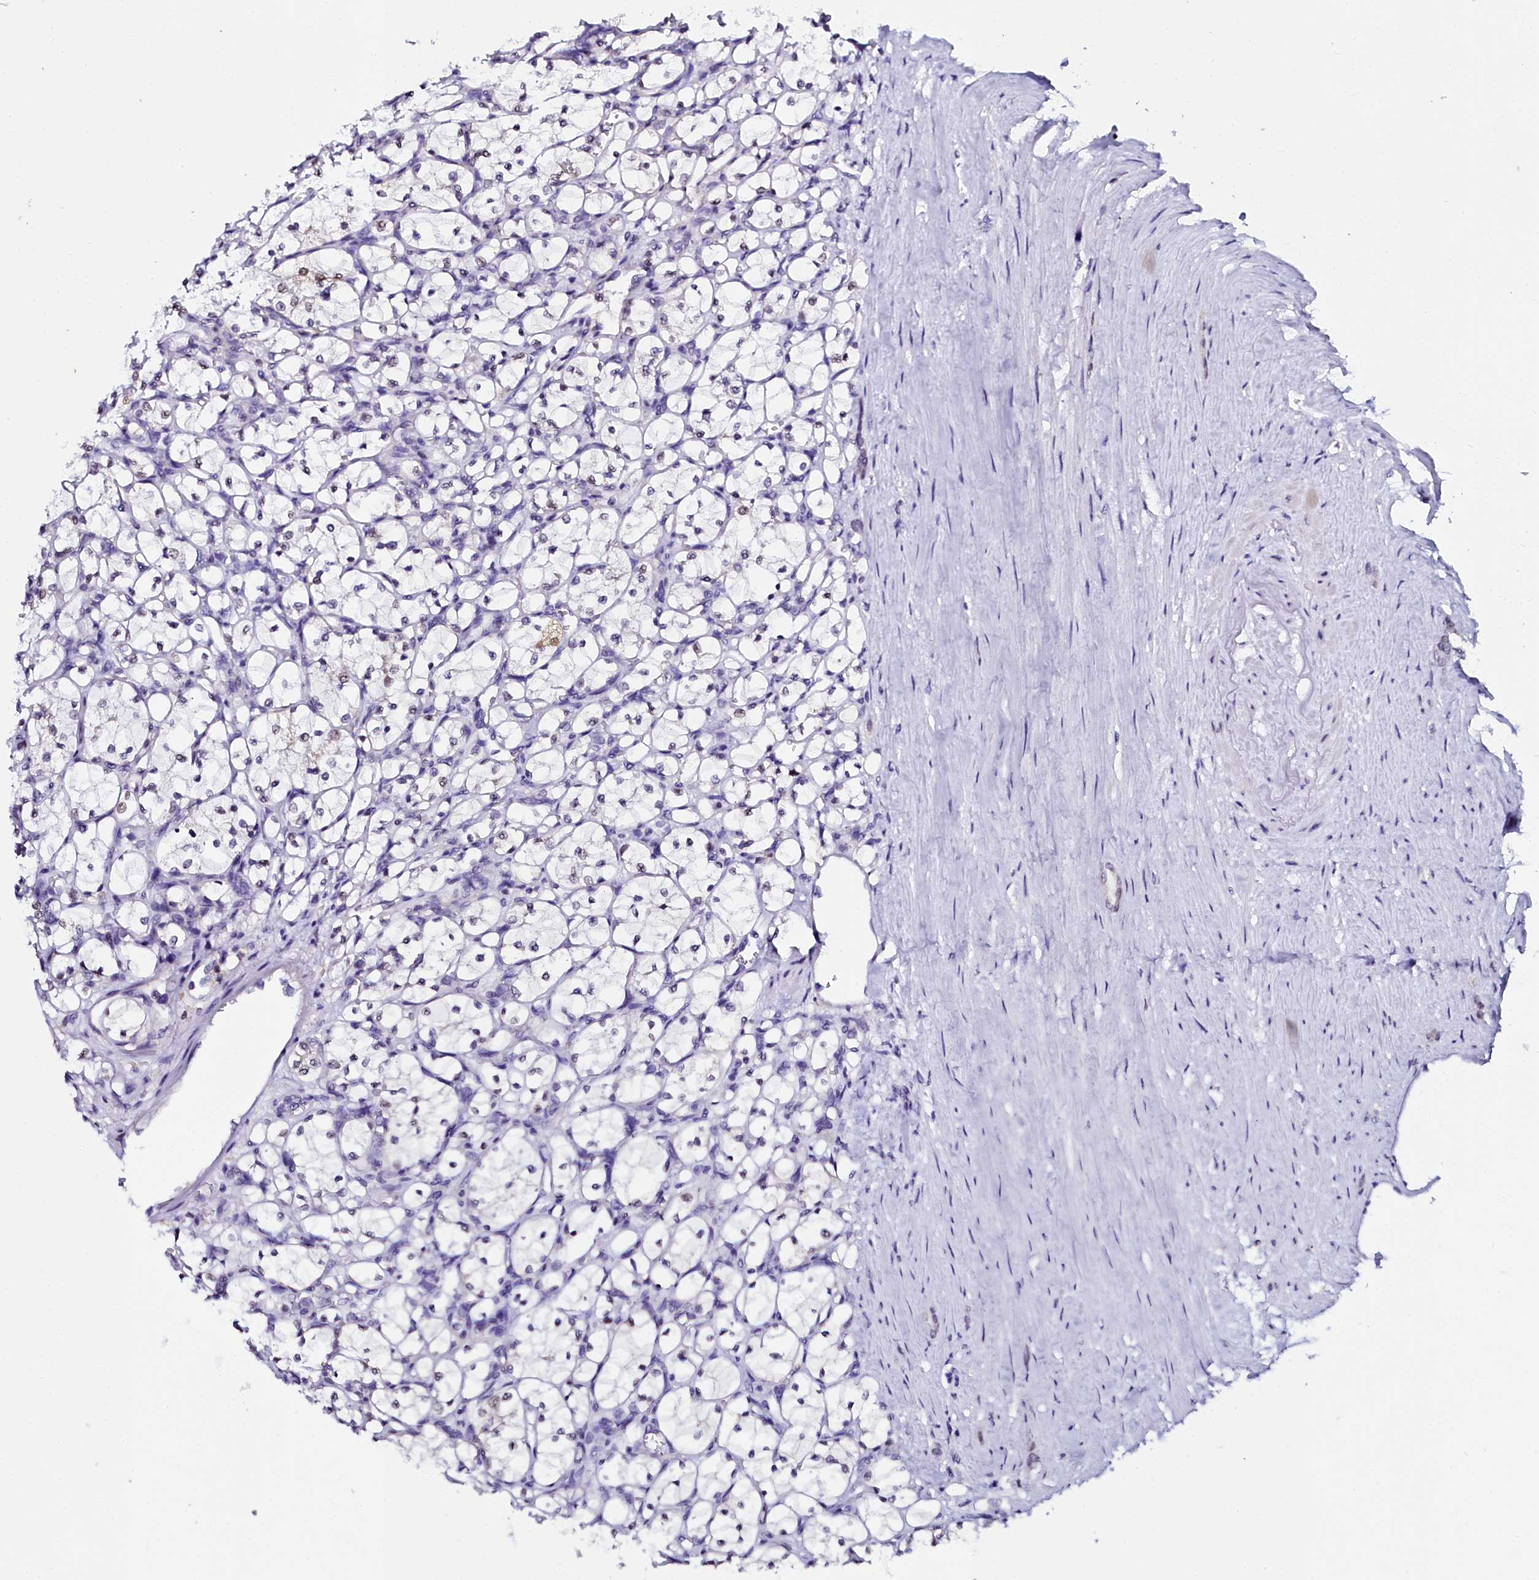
{"staining": {"intensity": "negative", "quantity": "none", "location": "none"}, "tissue": "renal cancer", "cell_type": "Tumor cells", "image_type": "cancer", "snomed": [{"axis": "morphology", "description": "Adenocarcinoma, NOS"}, {"axis": "topography", "description": "Kidney"}], "caption": "High power microscopy photomicrograph of an immunohistochemistry (IHC) micrograph of renal adenocarcinoma, revealing no significant expression in tumor cells. (Immunohistochemistry, brightfield microscopy, high magnification).", "gene": "SORD", "patient": {"sex": "female", "age": 69}}